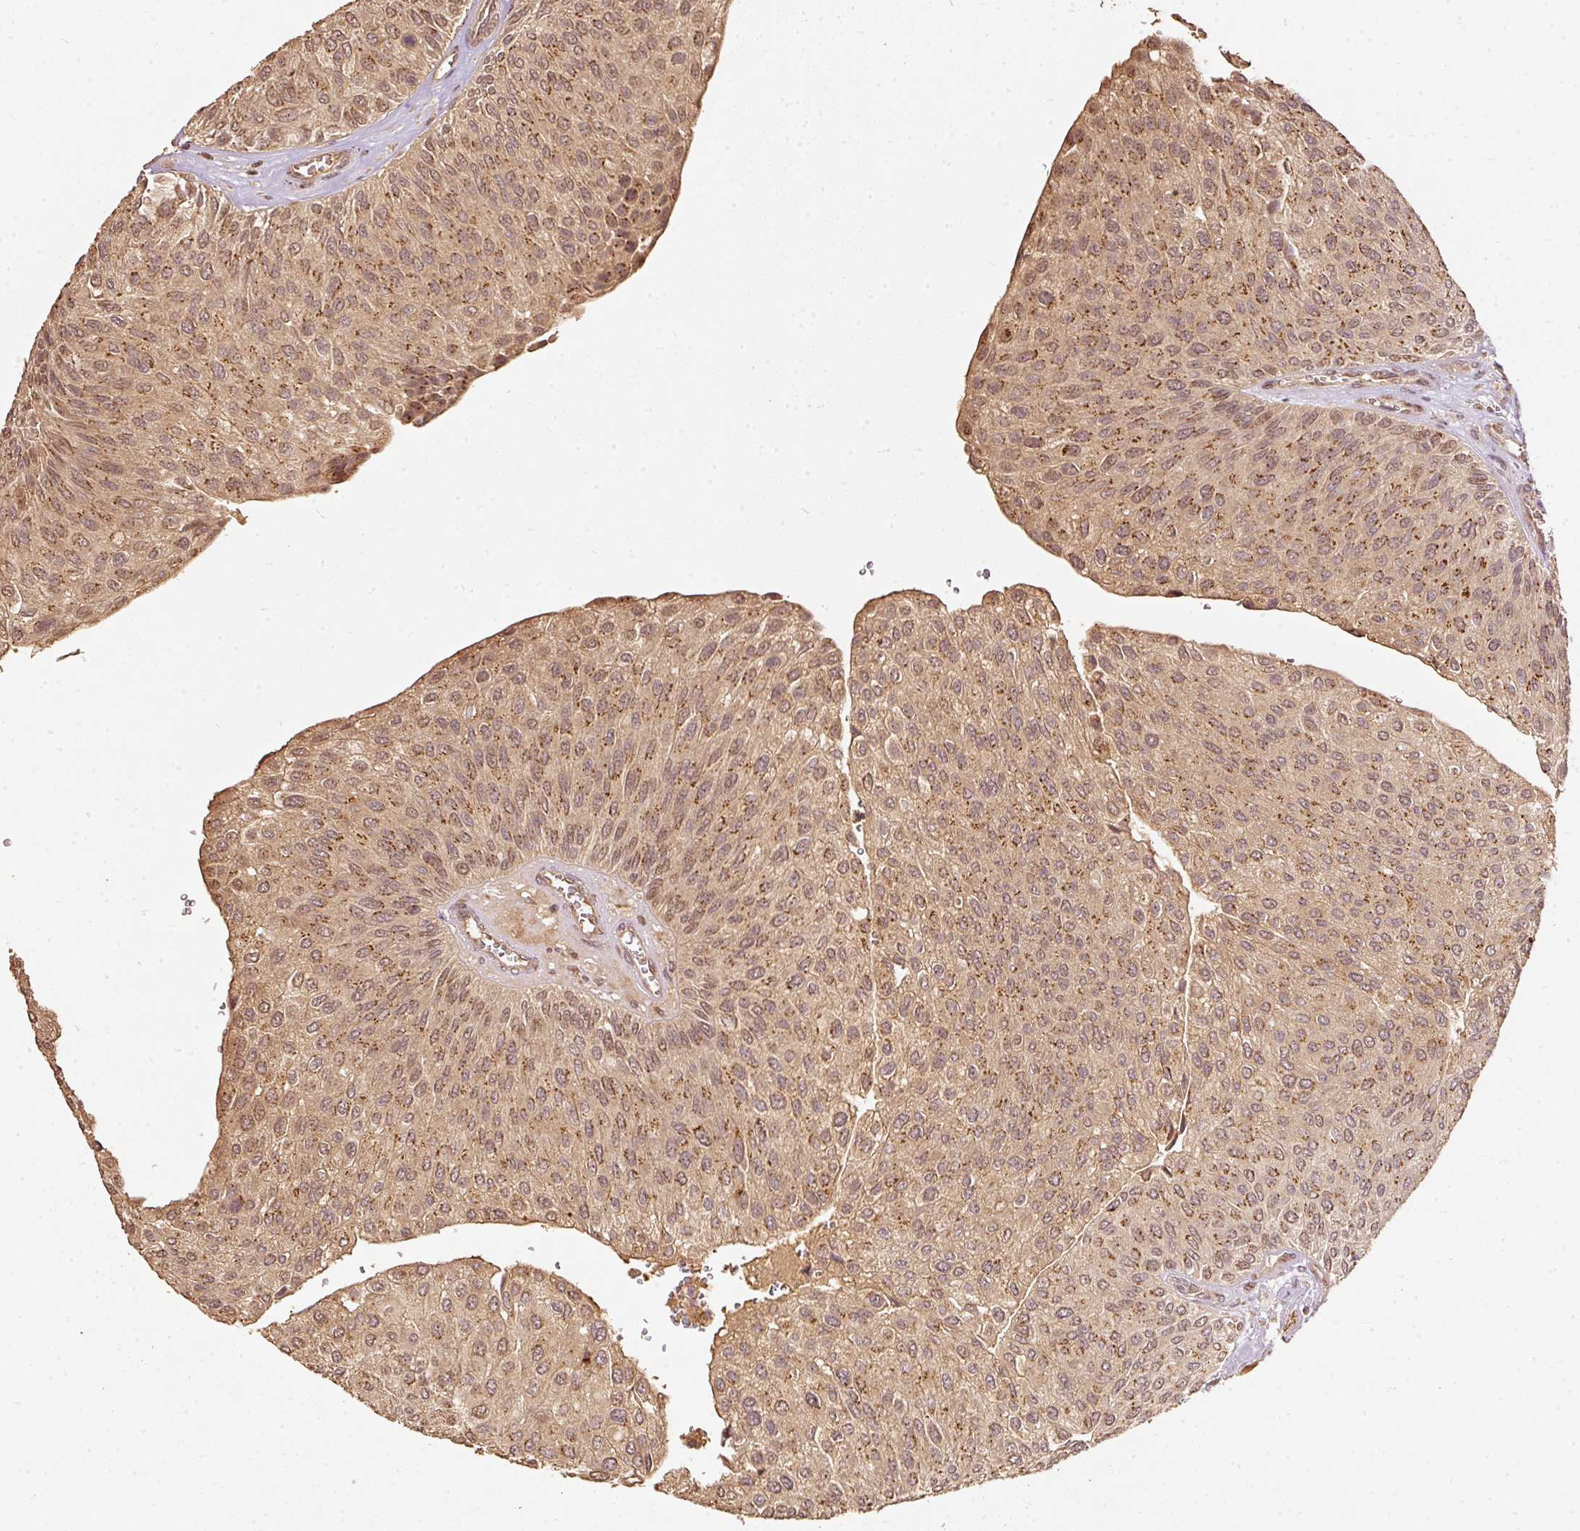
{"staining": {"intensity": "moderate", "quantity": ">75%", "location": "cytoplasmic/membranous"}, "tissue": "urothelial cancer", "cell_type": "Tumor cells", "image_type": "cancer", "snomed": [{"axis": "morphology", "description": "Urothelial carcinoma, NOS"}, {"axis": "topography", "description": "Urinary bladder"}], "caption": "The immunohistochemical stain shows moderate cytoplasmic/membranous expression in tumor cells of urothelial cancer tissue. (DAB = brown stain, brightfield microscopy at high magnification).", "gene": "FUT8", "patient": {"sex": "male", "age": 67}}